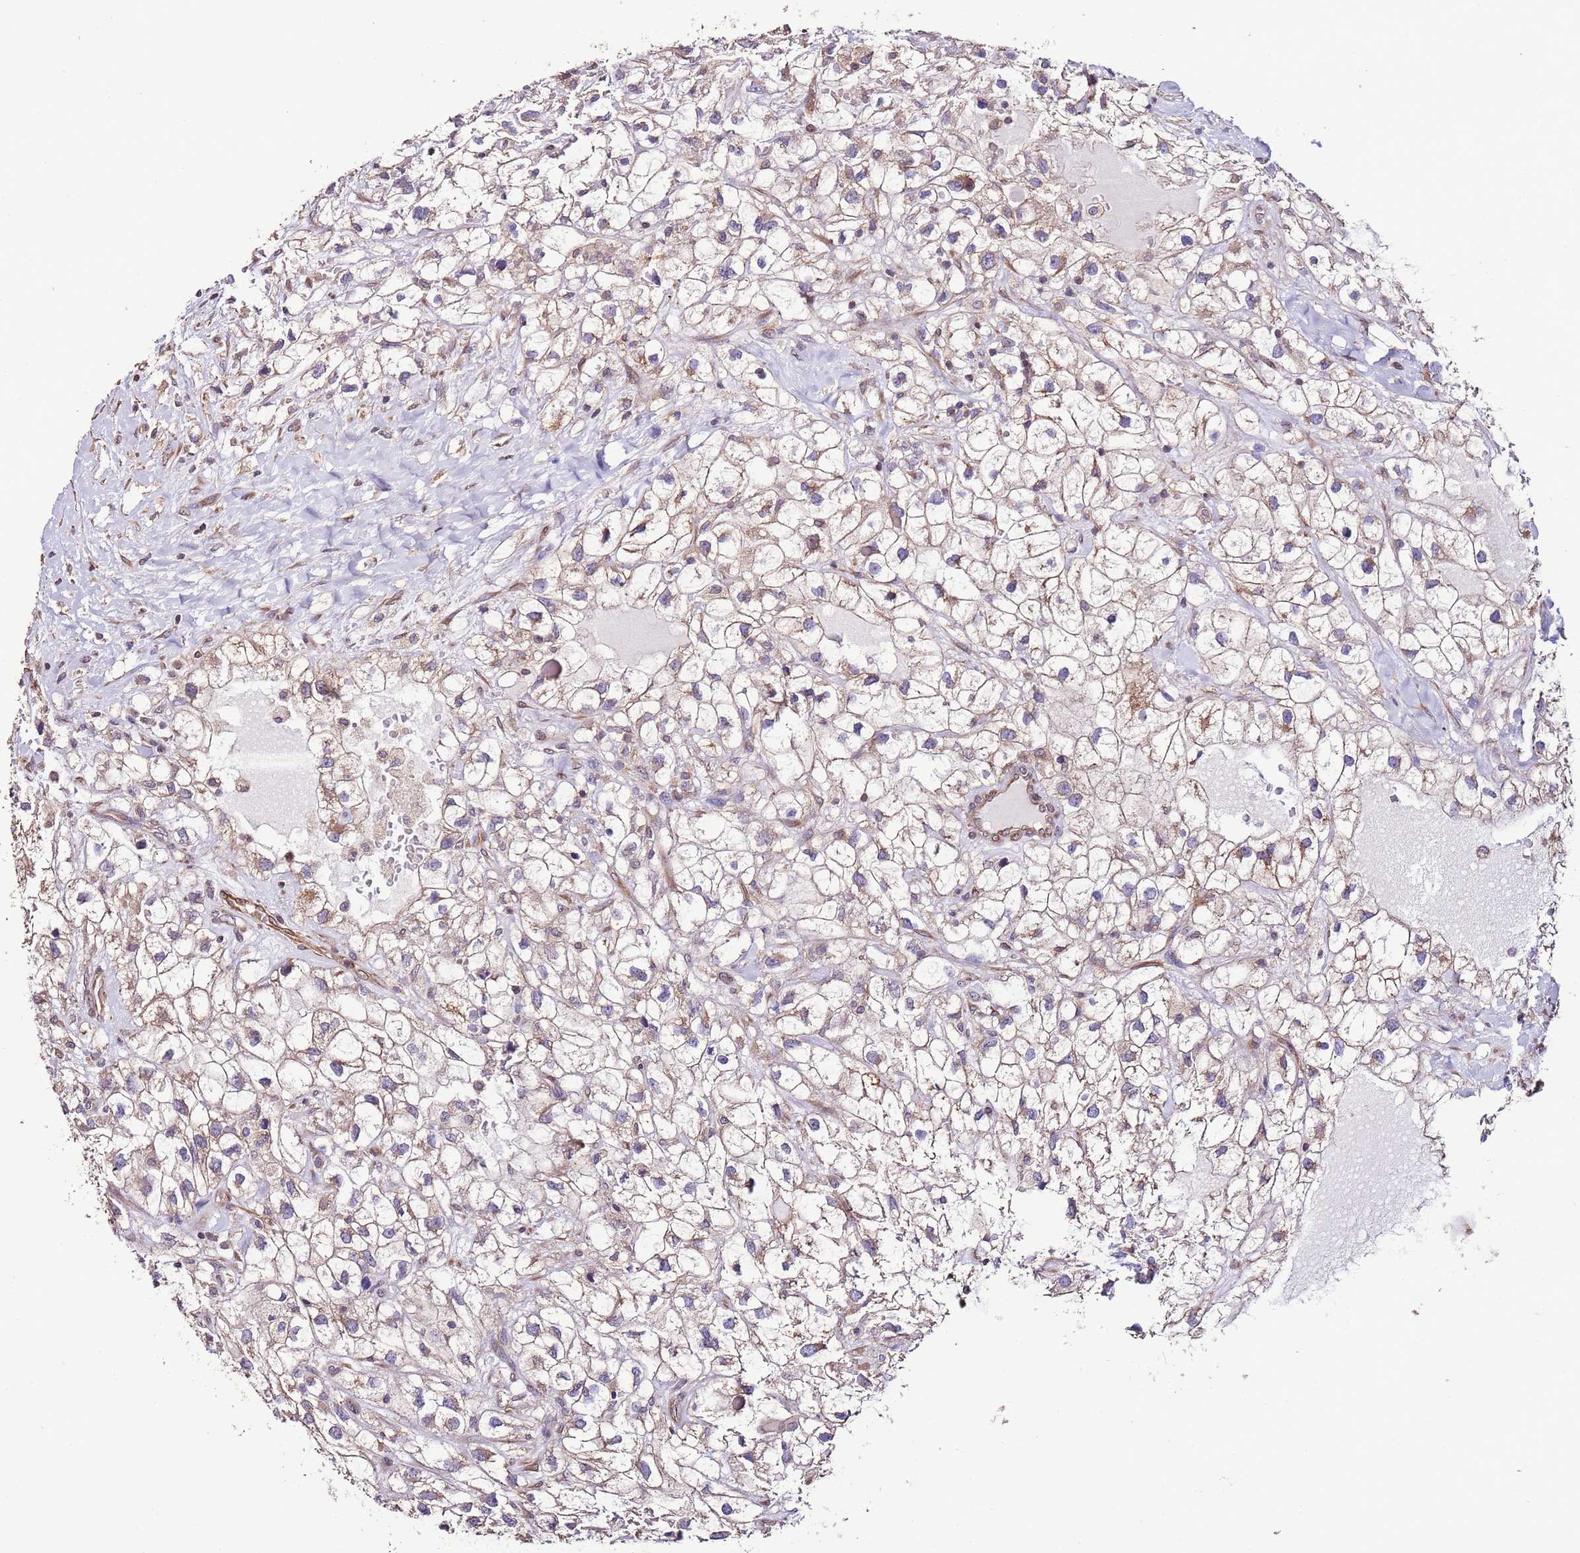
{"staining": {"intensity": "negative", "quantity": "none", "location": "none"}, "tissue": "renal cancer", "cell_type": "Tumor cells", "image_type": "cancer", "snomed": [{"axis": "morphology", "description": "Adenocarcinoma, NOS"}, {"axis": "topography", "description": "Kidney"}], "caption": "This is a histopathology image of immunohistochemistry staining of renal cancer, which shows no staining in tumor cells.", "gene": "SLC41A3", "patient": {"sex": "male", "age": 59}}